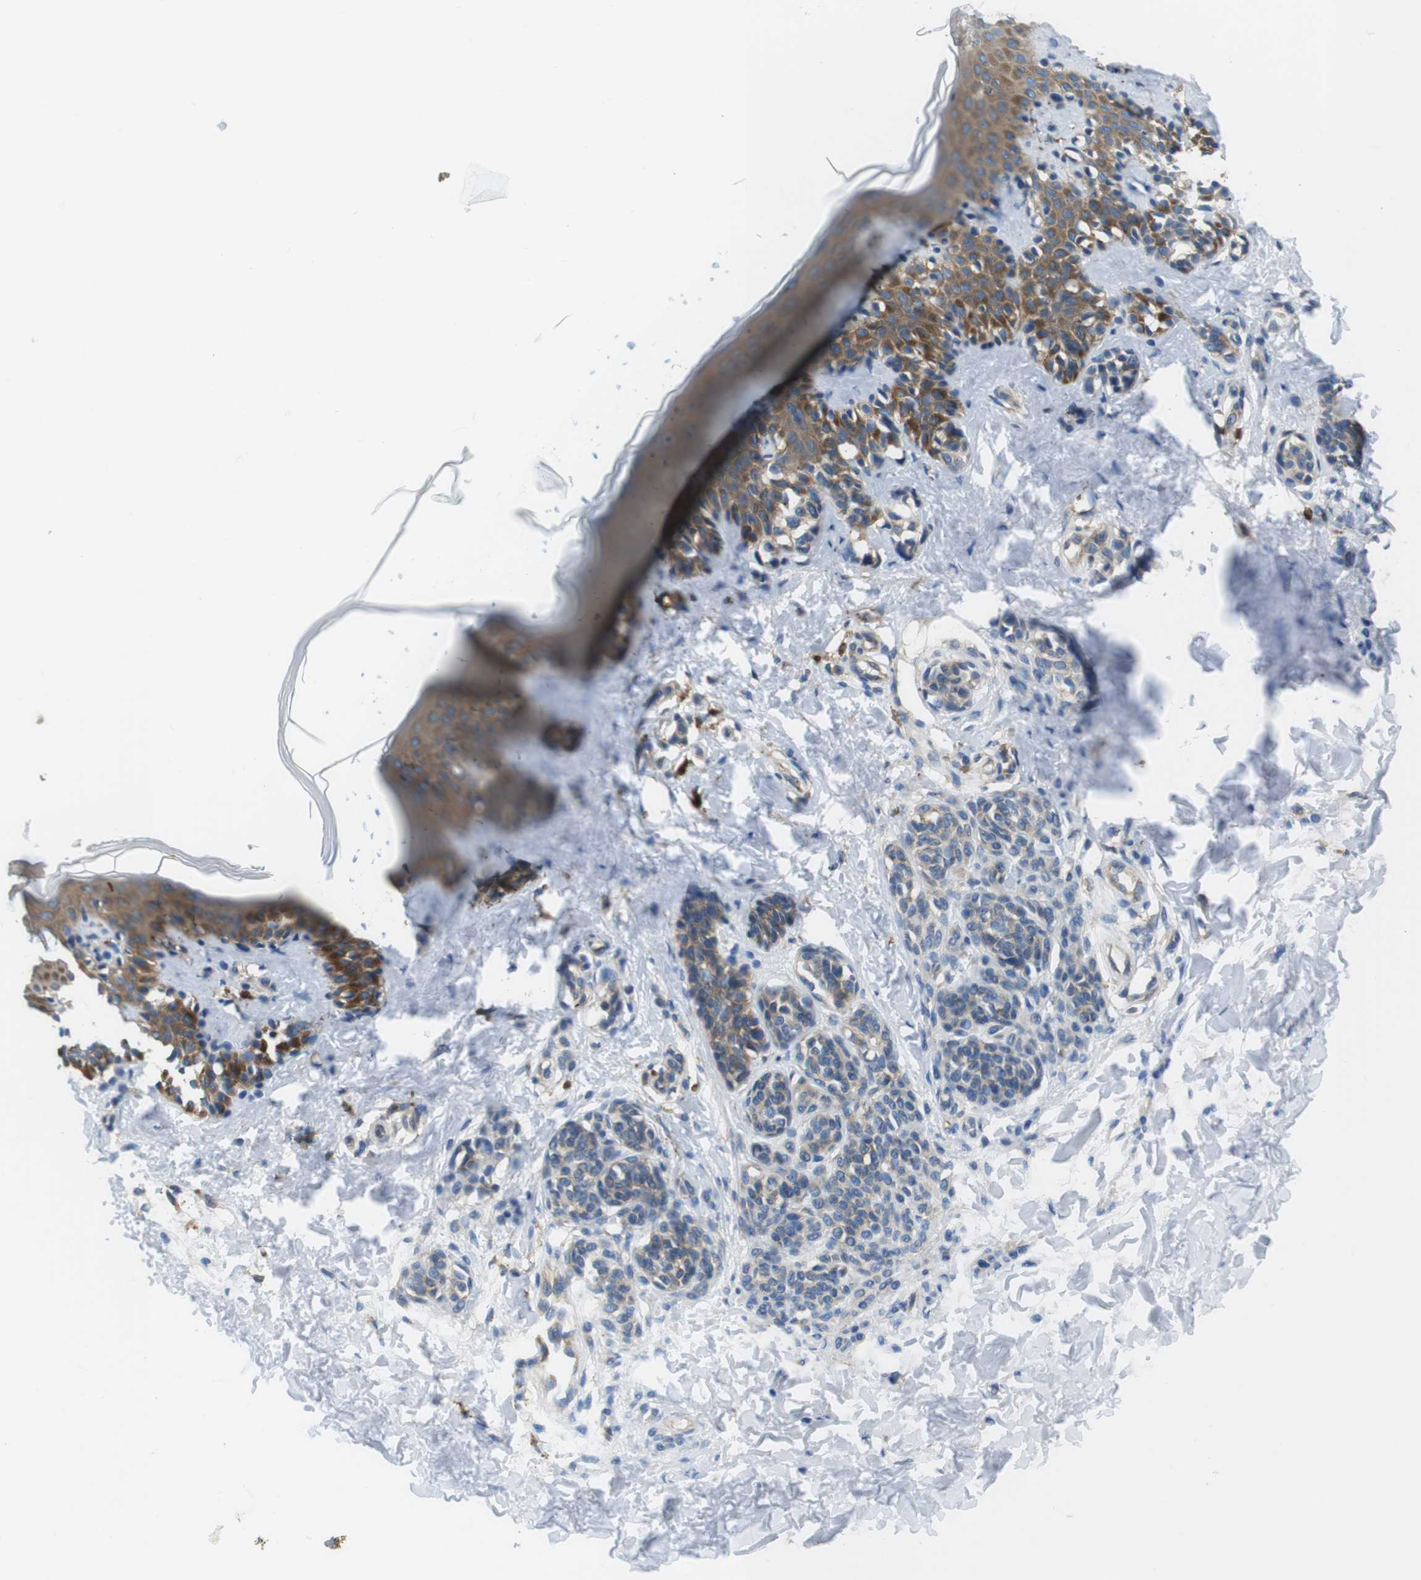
{"staining": {"intensity": "moderate", "quantity": ">75%", "location": "cytoplasmic/membranous"}, "tissue": "skin", "cell_type": "Fibroblasts", "image_type": "normal", "snomed": [{"axis": "morphology", "description": "Normal tissue, NOS"}, {"axis": "topography", "description": "Skin"}], "caption": "Immunohistochemical staining of normal skin reveals >75% levels of moderate cytoplasmic/membranous protein positivity in about >75% of fibroblasts. The protein is stained brown, and the nuclei are stained in blue (DAB IHC with brightfield microscopy, high magnification).", "gene": "DENND4C", "patient": {"sex": "male", "age": 16}}